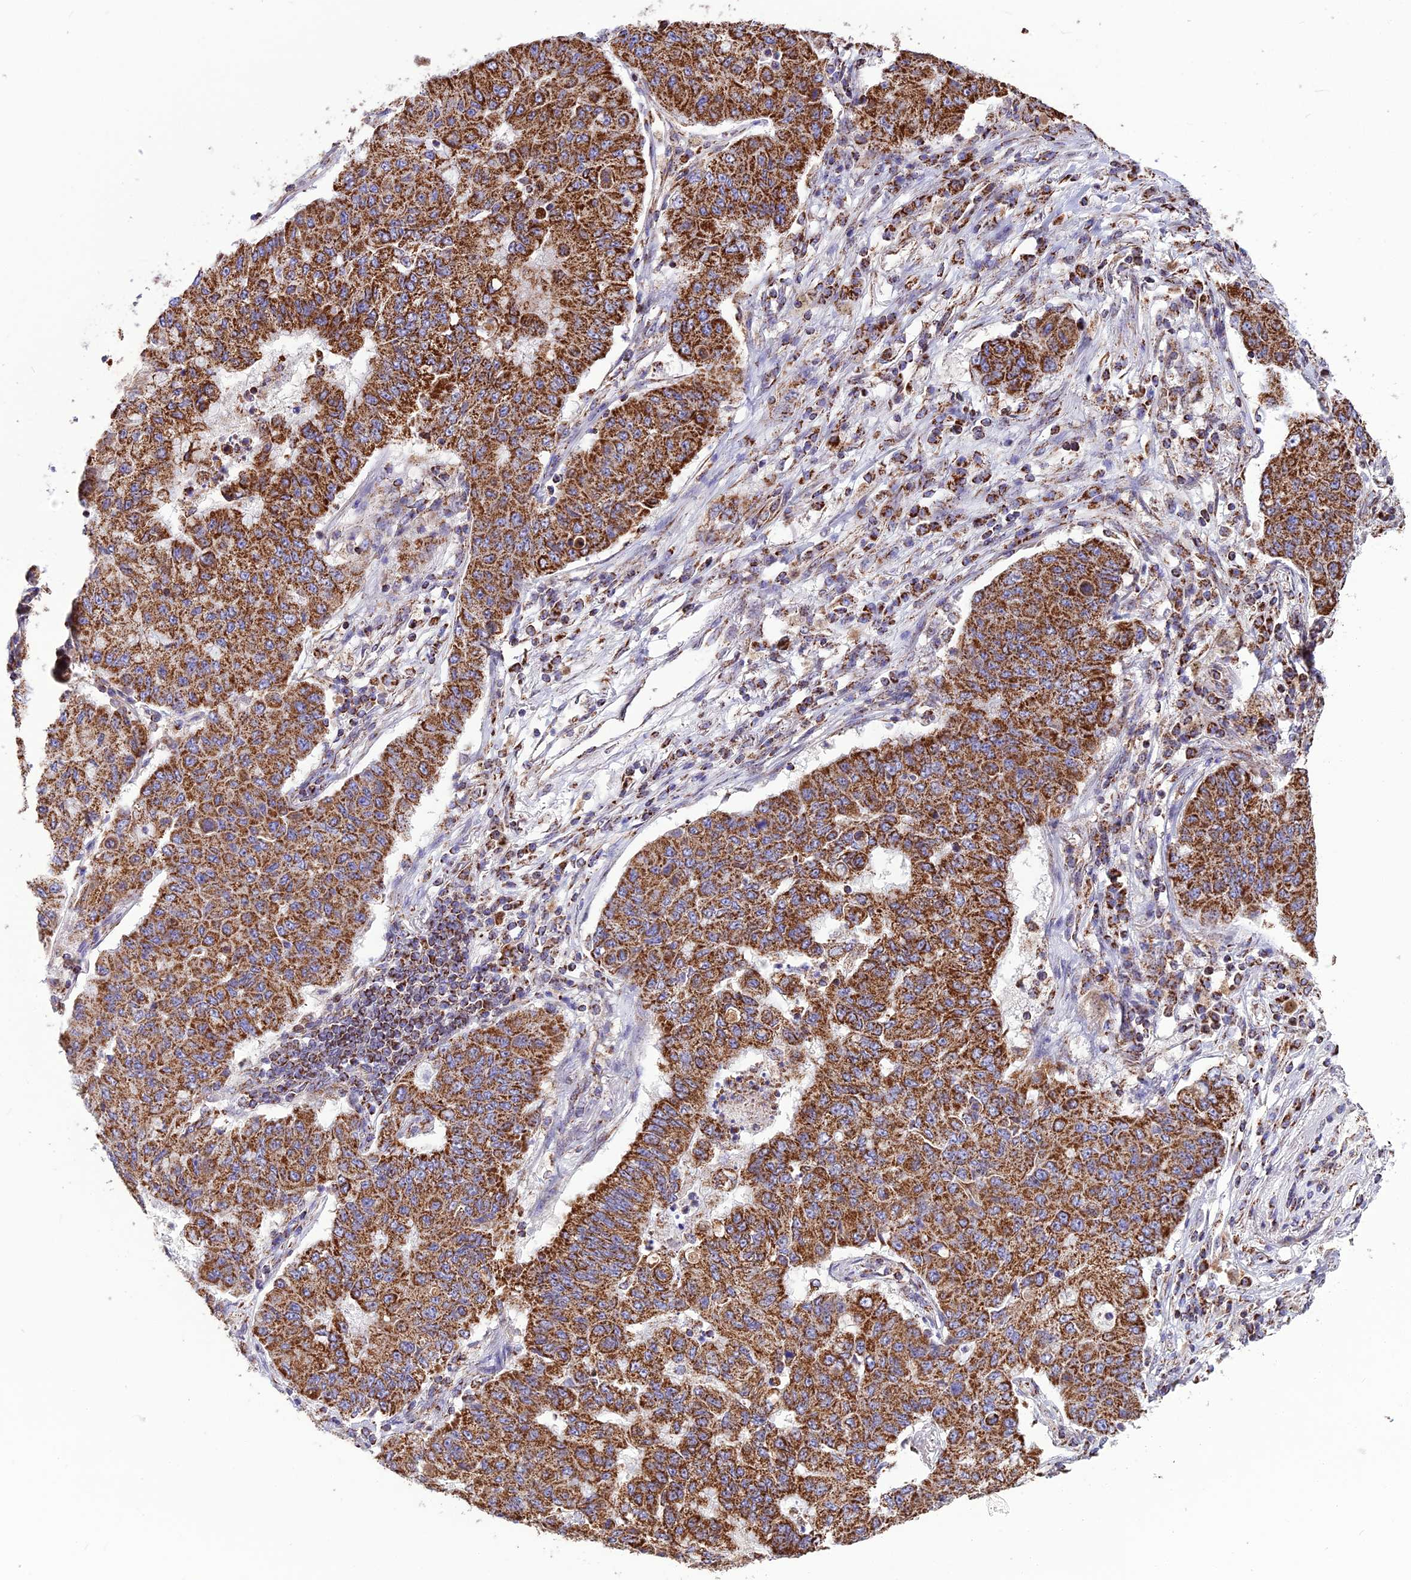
{"staining": {"intensity": "strong", "quantity": ">75%", "location": "cytoplasmic/membranous"}, "tissue": "lung cancer", "cell_type": "Tumor cells", "image_type": "cancer", "snomed": [{"axis": "morphology", "description": "Squamous cell carcinoma, NOS"}, {"axis": "topography", "description": "Lung"}], "caption": "This is an image of immunohistochemistry staining of lung cancer (squamous cell carcinoma), which shows strong positivity in the cytoplasmic/membranous of tumor cells.", "gene": "CS", "patient": {"sex": "male", "age": 74}}